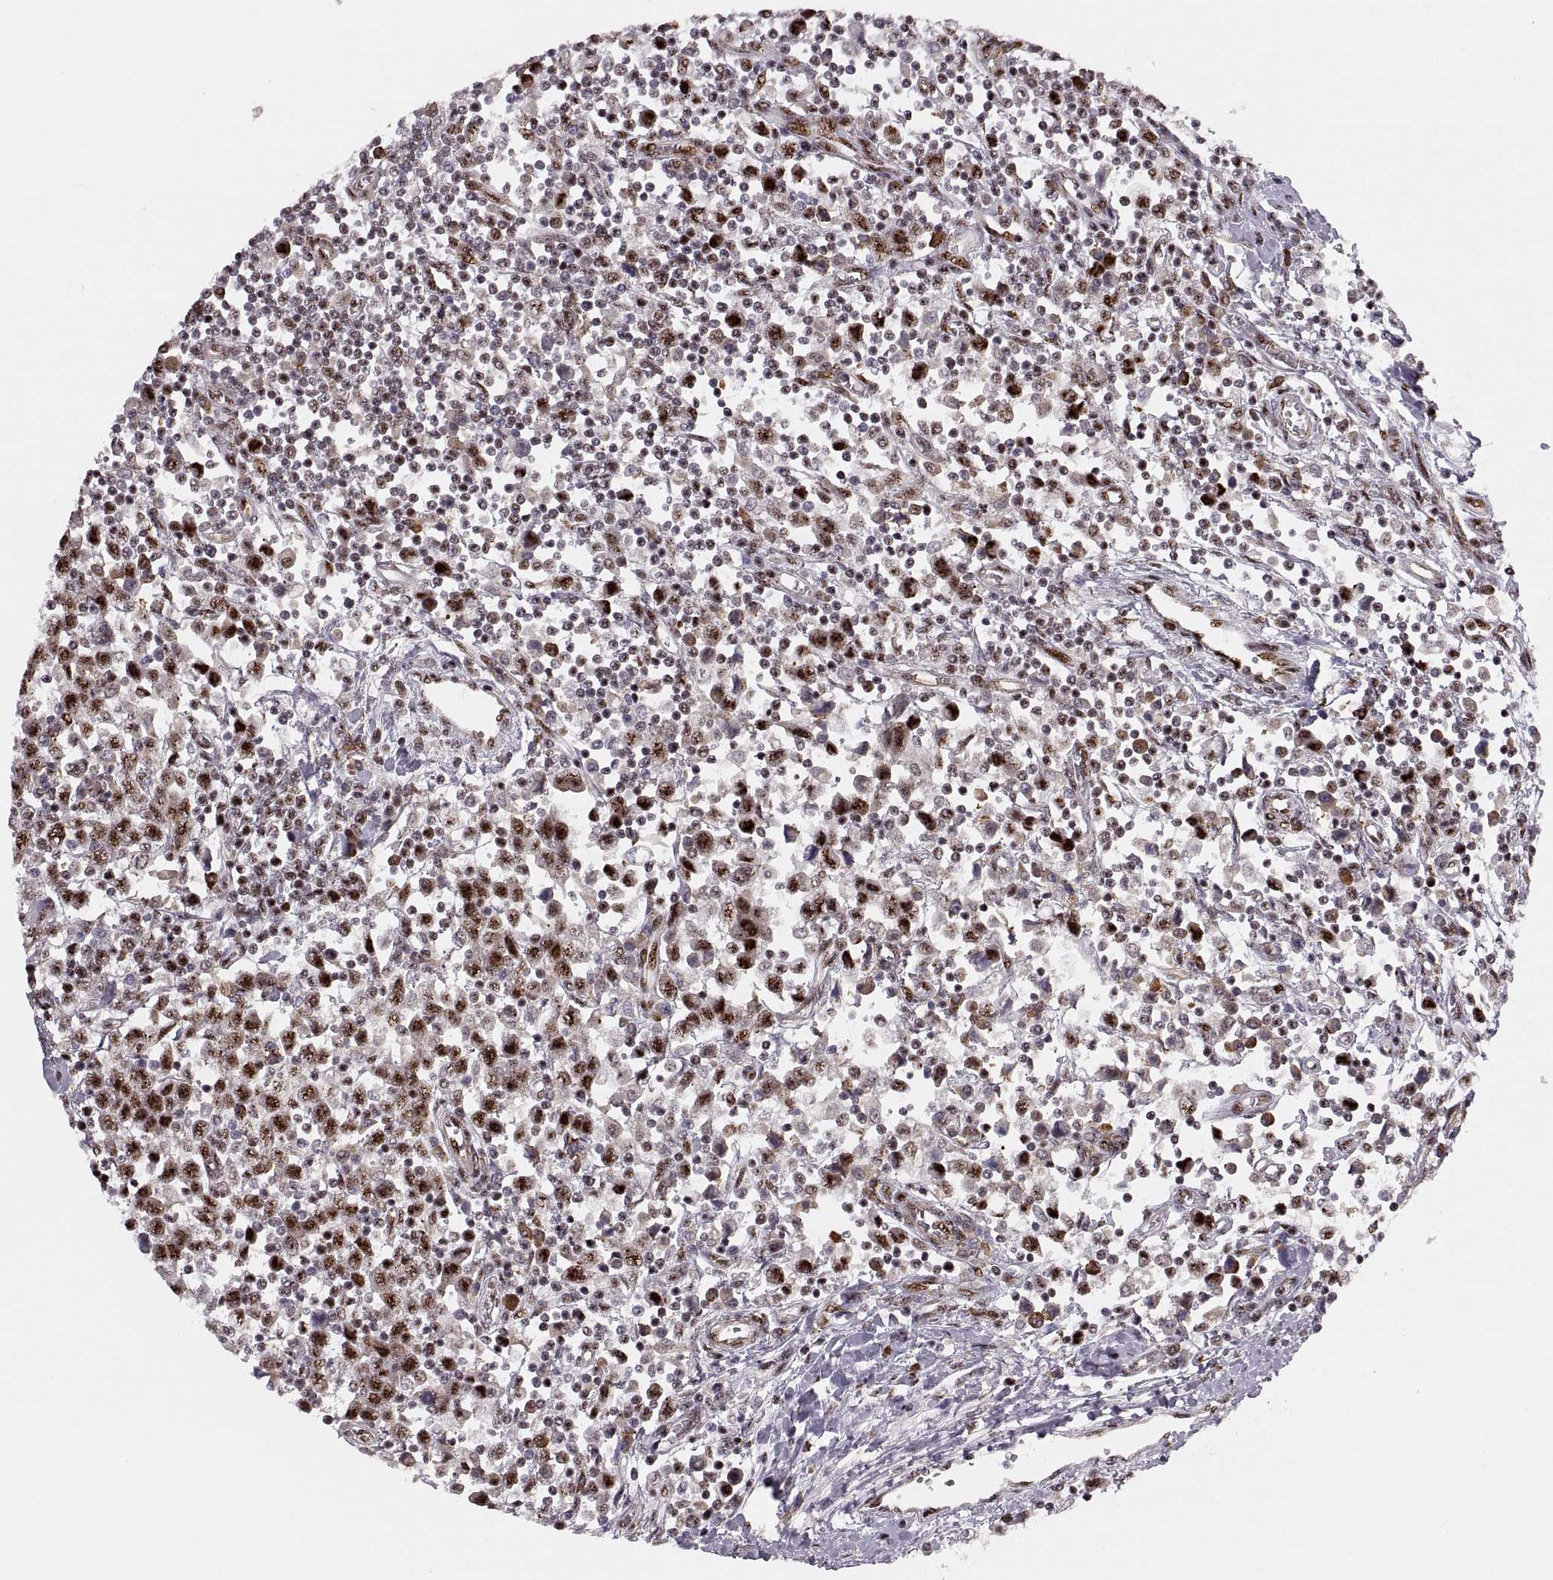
{"staining": {"intensity": "strong", "quantity": "25%-75%", "location": "nuclear"}, "tissue": "testis cancer", "cell_type": "Tumor cells", "image_type": "cancer", "snomed": [{"axis": "morphology", "description": "Seminoma, NOS"}, {"axis": "topography", "description": "Testis"}], "caption": "Immunohistochemistry (IHC) staining of testis seminoma, which displays high levels of strong nuclear staining in about 25%-75% of tumor cells indicating strong nuclear protein staining. The staining was performed using DAB (3,3'-diaminobenzidine) (brown) for protein detection and nuclei were counterstained in hematoxylin (blue).", "gene": "ZCCHC17", "patient": {"sex": "male", "age": 34}}